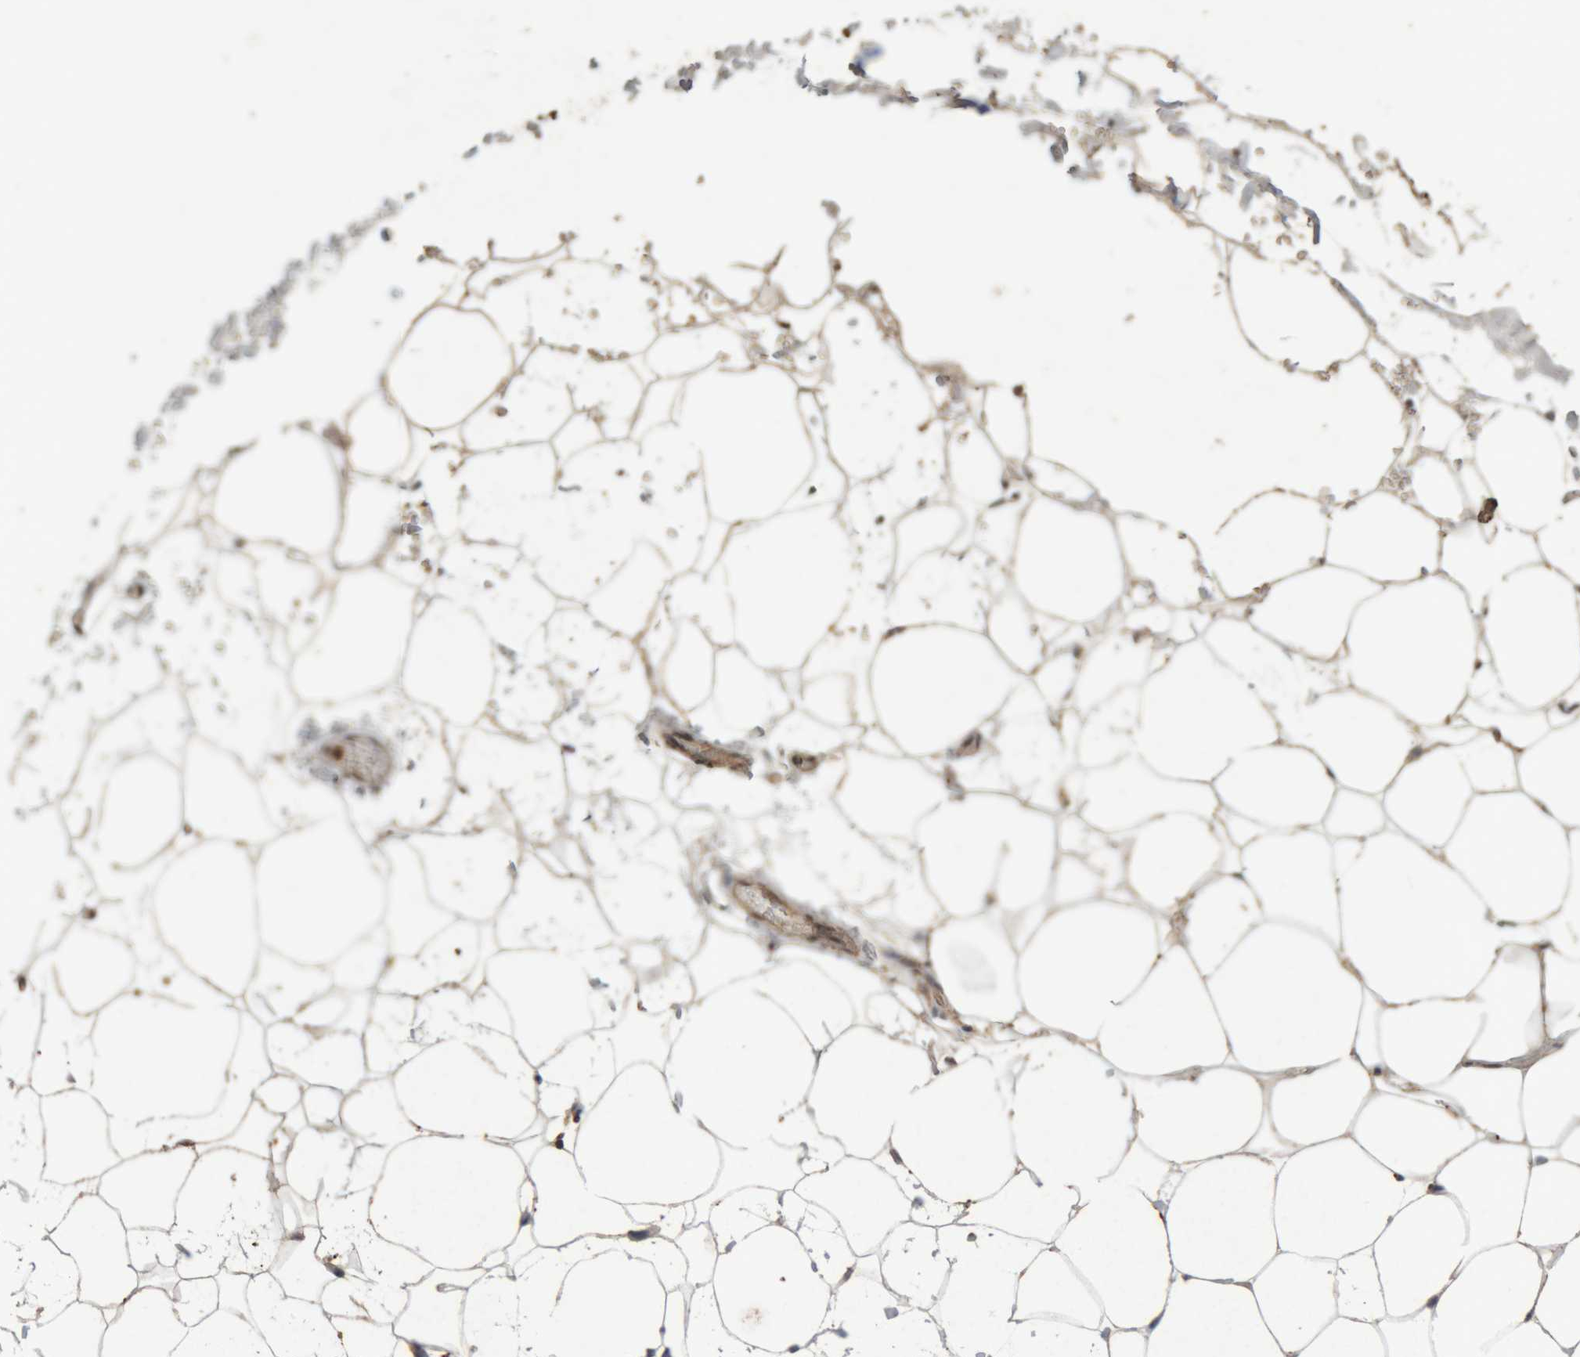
{"staining": {"intensity": "weak", "quantity": "25%-75%", "location": "cytoplasmic/membranous"}, "tissue": "adipose tissue", "cell_type": "Adipocytes", "image_type": "normal", "snomed": [{"axis": "morphology", "description": "Normal tissue, NOS"}, {"axis": "morphology", "description": "Fibrosis, NOS"}, {"axis": "topography", "description": "Breast"}, {"axis": "topography", "description": "Adipose tissue"}], "caption": "Adipose tissue stained with a brown dye reveals weak cytoplasmic/membranous positive positivity in about 25%-75% of adipocytes.", "gene": "KEAP1", "patient": {"sex": "female", "age": 39}}